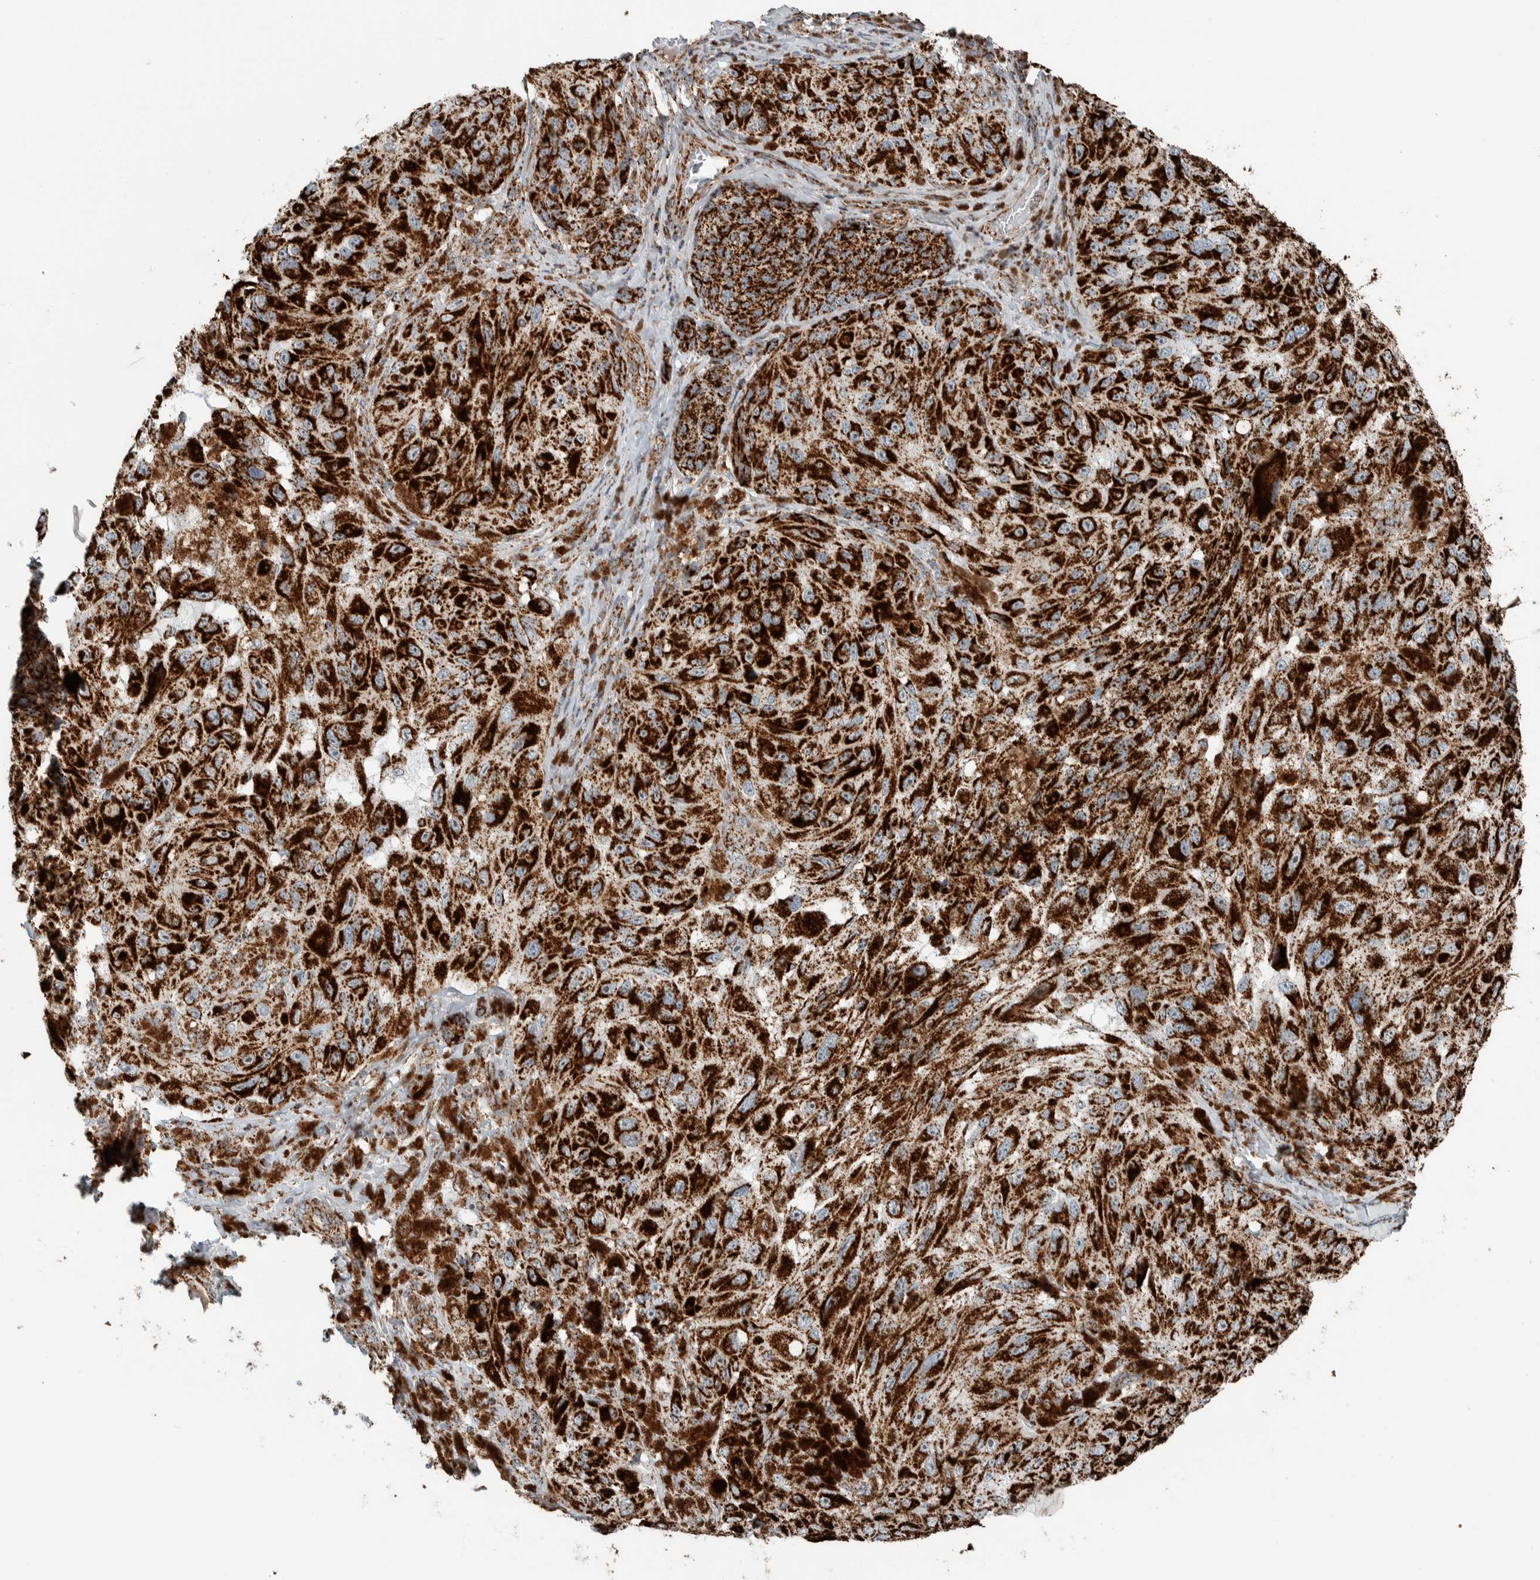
{"staining": {"intensity": "strong", "quantity": ">75%", "location": "cytoplasmic/membranous"}, "tissue": "melanoma", "cell_type": "Tumor cells", "image_type": "cancer", "snomed": [{"axis": "morphology", "description": "Malignant melanoma, NOS"}, {"axis": "topography", "description": "Skin"}], "caption": "Protein expression analysis of melanoma displays strong cytoplasmic/membranous staining in approximately >75% of tumor cells.", "gene": "CNTROB", "patient": {"sex": "female", "age": 73}}